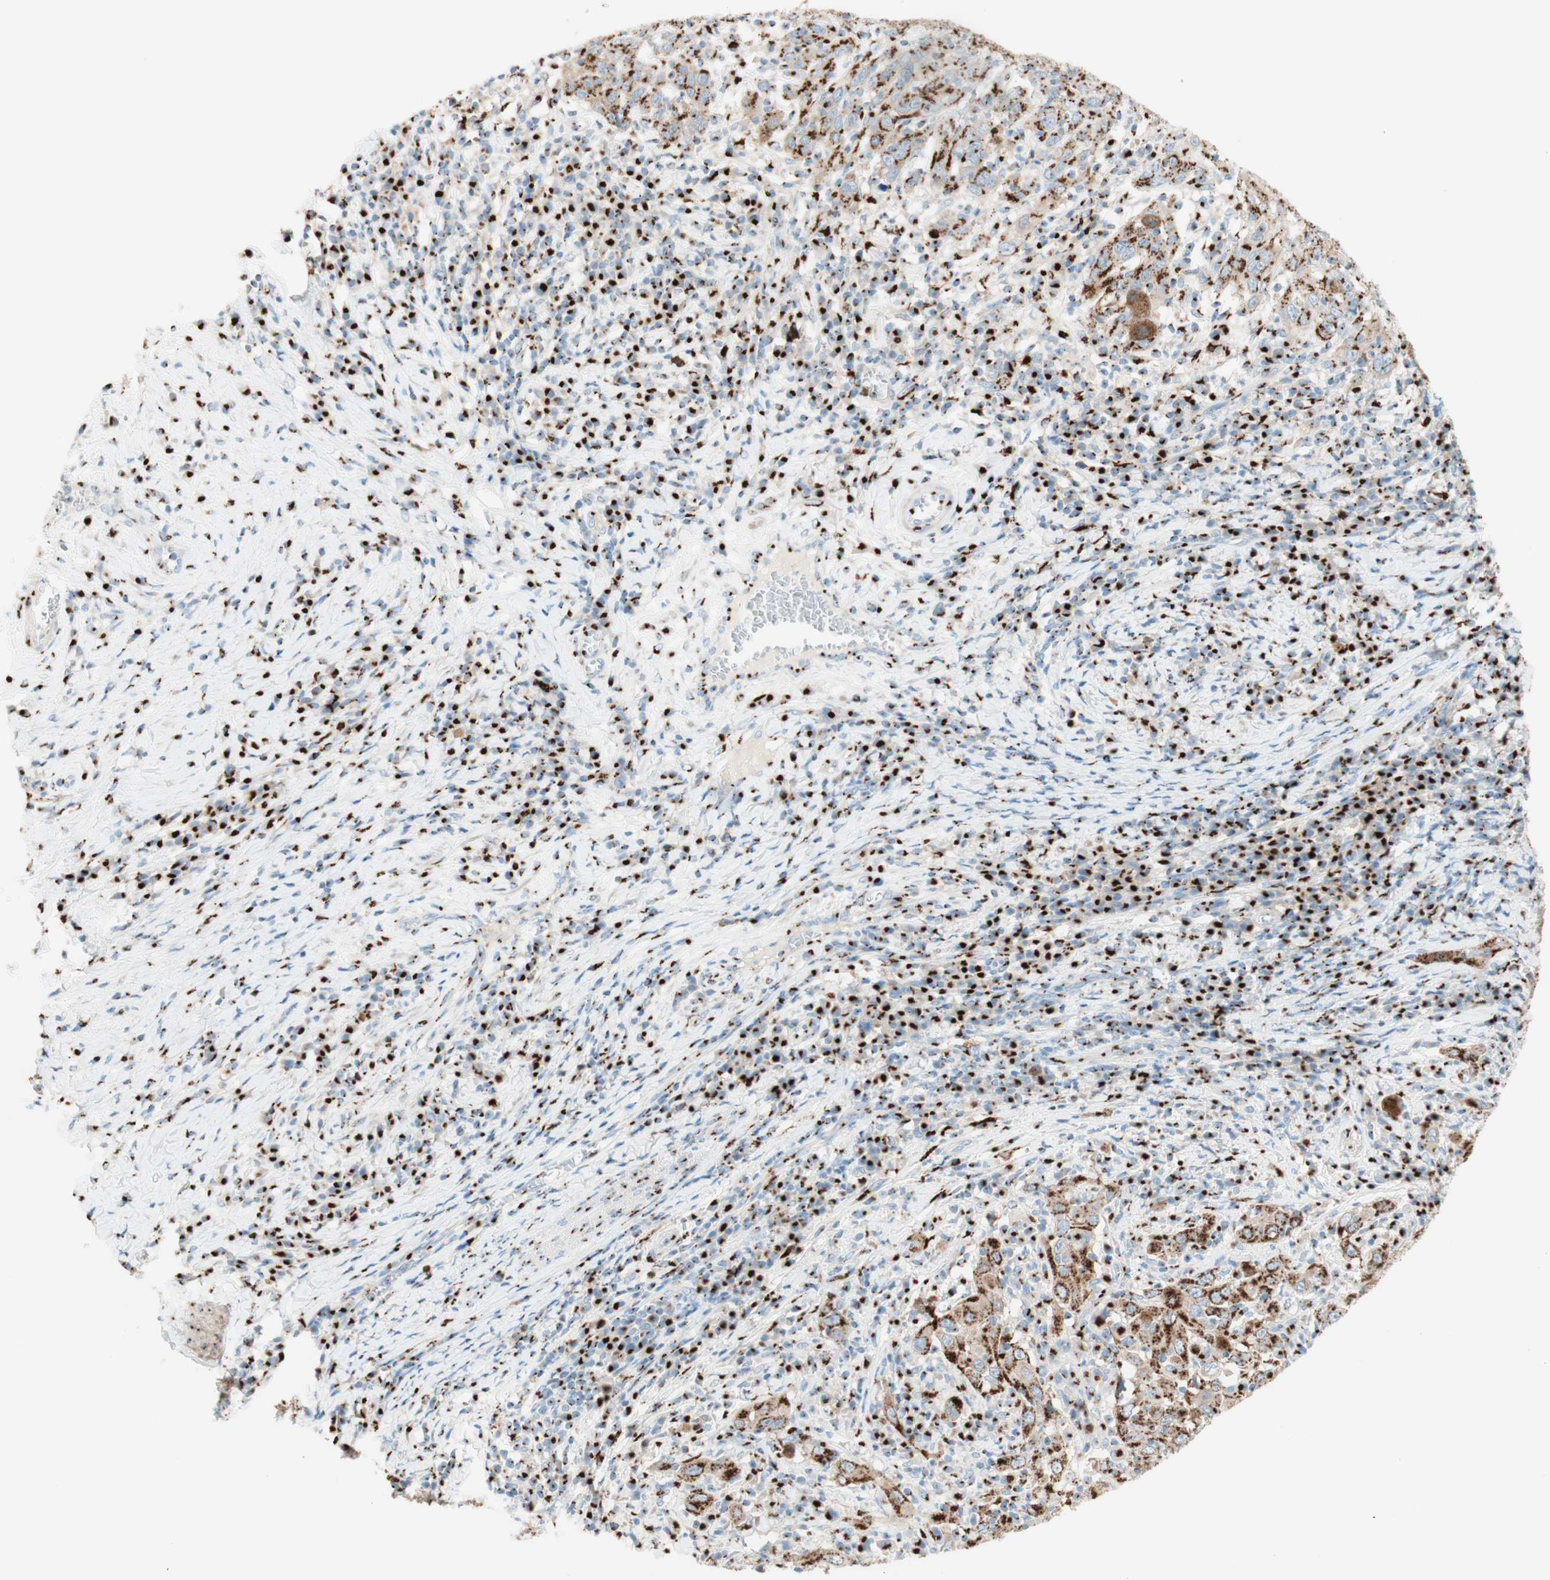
{"staining": {"intensity": "strong", "quantity": ">75%", "location": "cytoplasmic/membranous"}, "tissue": "cervical cancer", "cell_type": "Tumor cells", "image_type": "cancer", "snomed": [{"axis": "morphology", "description": "Squamous cell carcinoma, NOS"}, {"axis": "topography", "description": "Cervix"}], "caption": "IHC (DAB (3,3'-diaminobenzidine)) staining of human cervical squamous cell carcinoma reveals strong cytoplasmic/membranous protein positivity in approximately >75% of tumor cells.", "gene": "GOLGB1", "patient": {"sex": "female", "age": 46}}